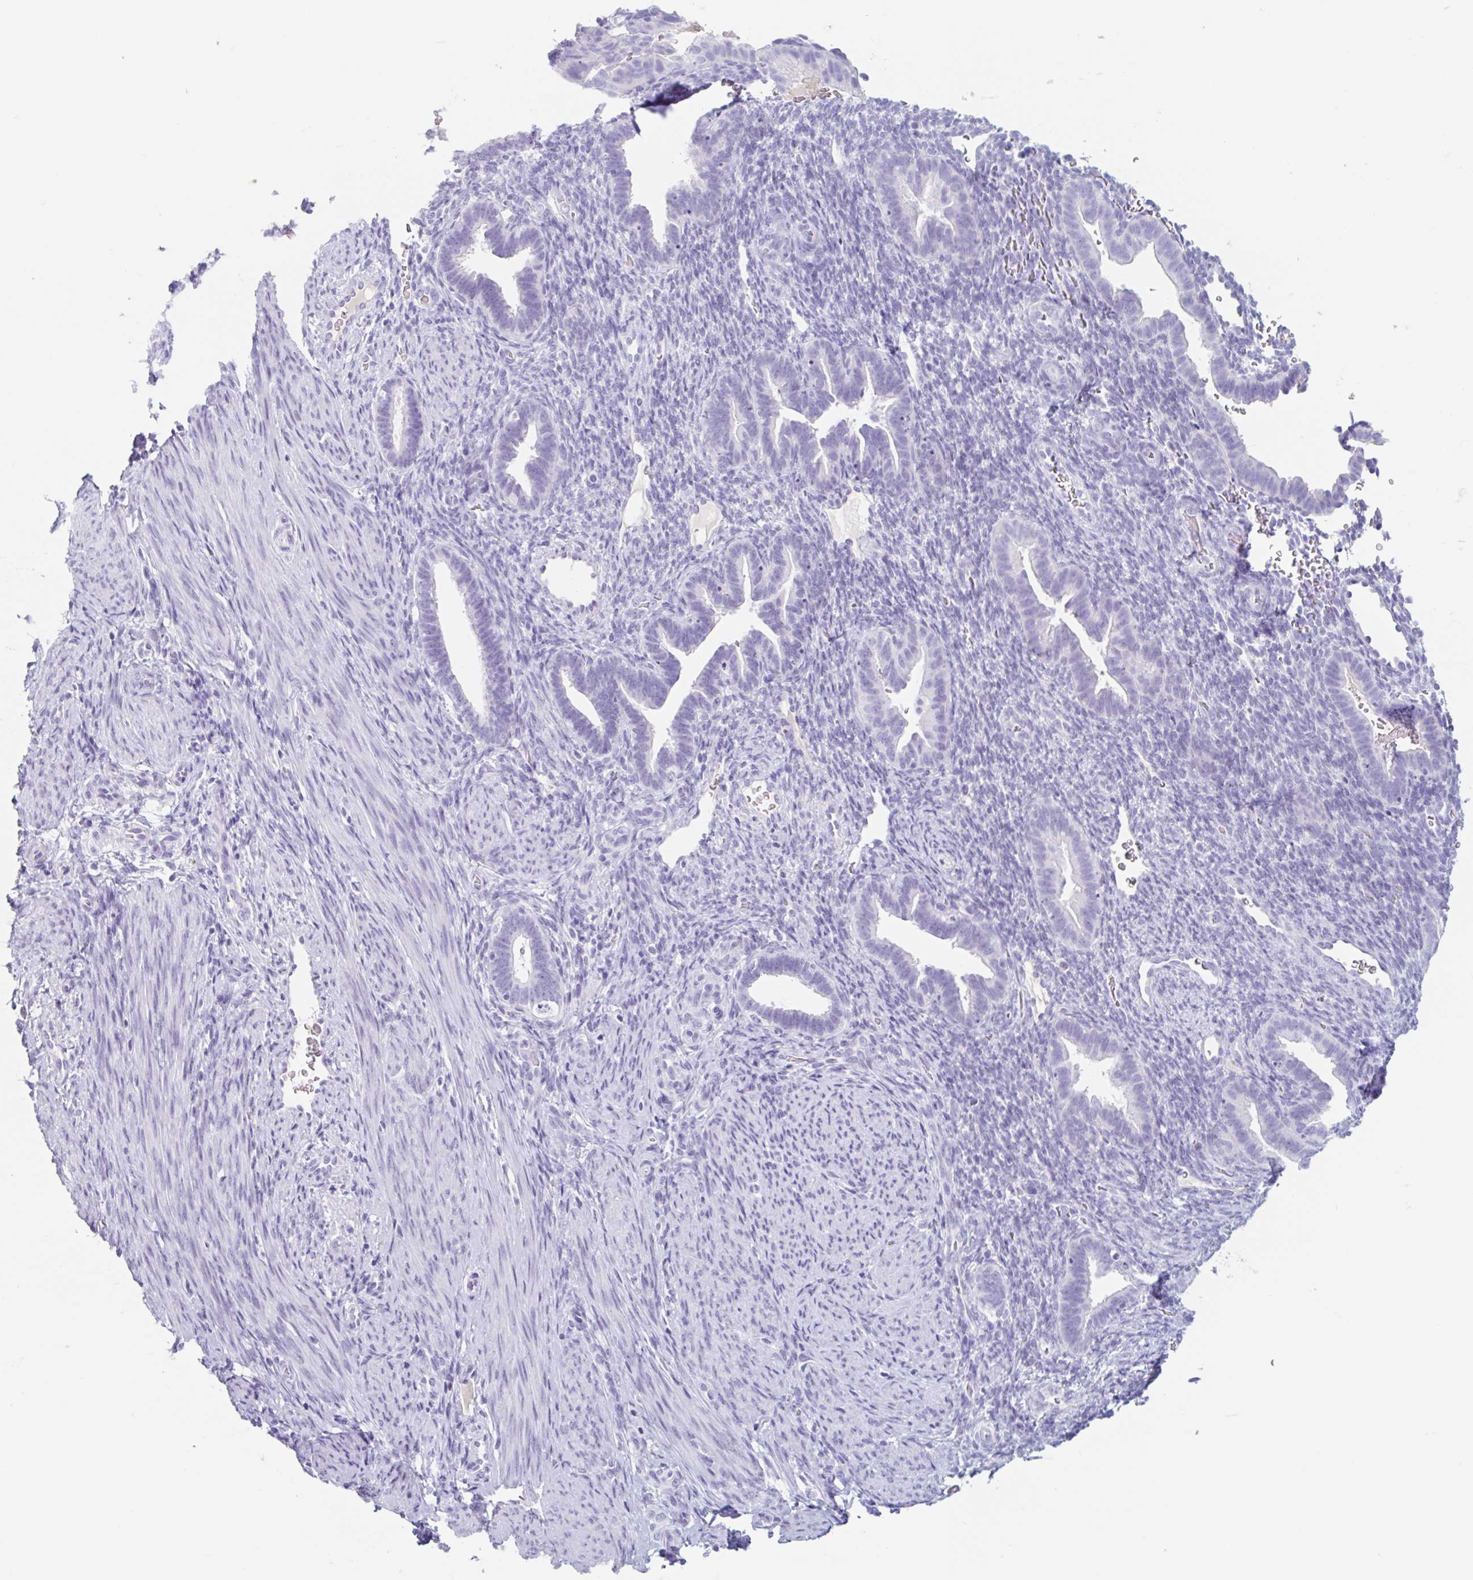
{"staining": {"intensity": "negative", "quantity": "none", "location": "none"}, "tissue": "endometrium", "cell_type": "Cells in endometrial stroma", "image_type": "normal", "snomed": [{"axis": "morphology", "description": "Normal tissue, NOS"}, {"axis": "topography", "description": "Endometrium"}], "caption": "Immunohistochemistry micrograph of benign endometrium stained for a protein (brown), which exhibits no staining in cells in endometrial stroma. Nuclei are stained in blue.", "gene": "EMC4", "patient": {"sex": "female", "age": 34}}